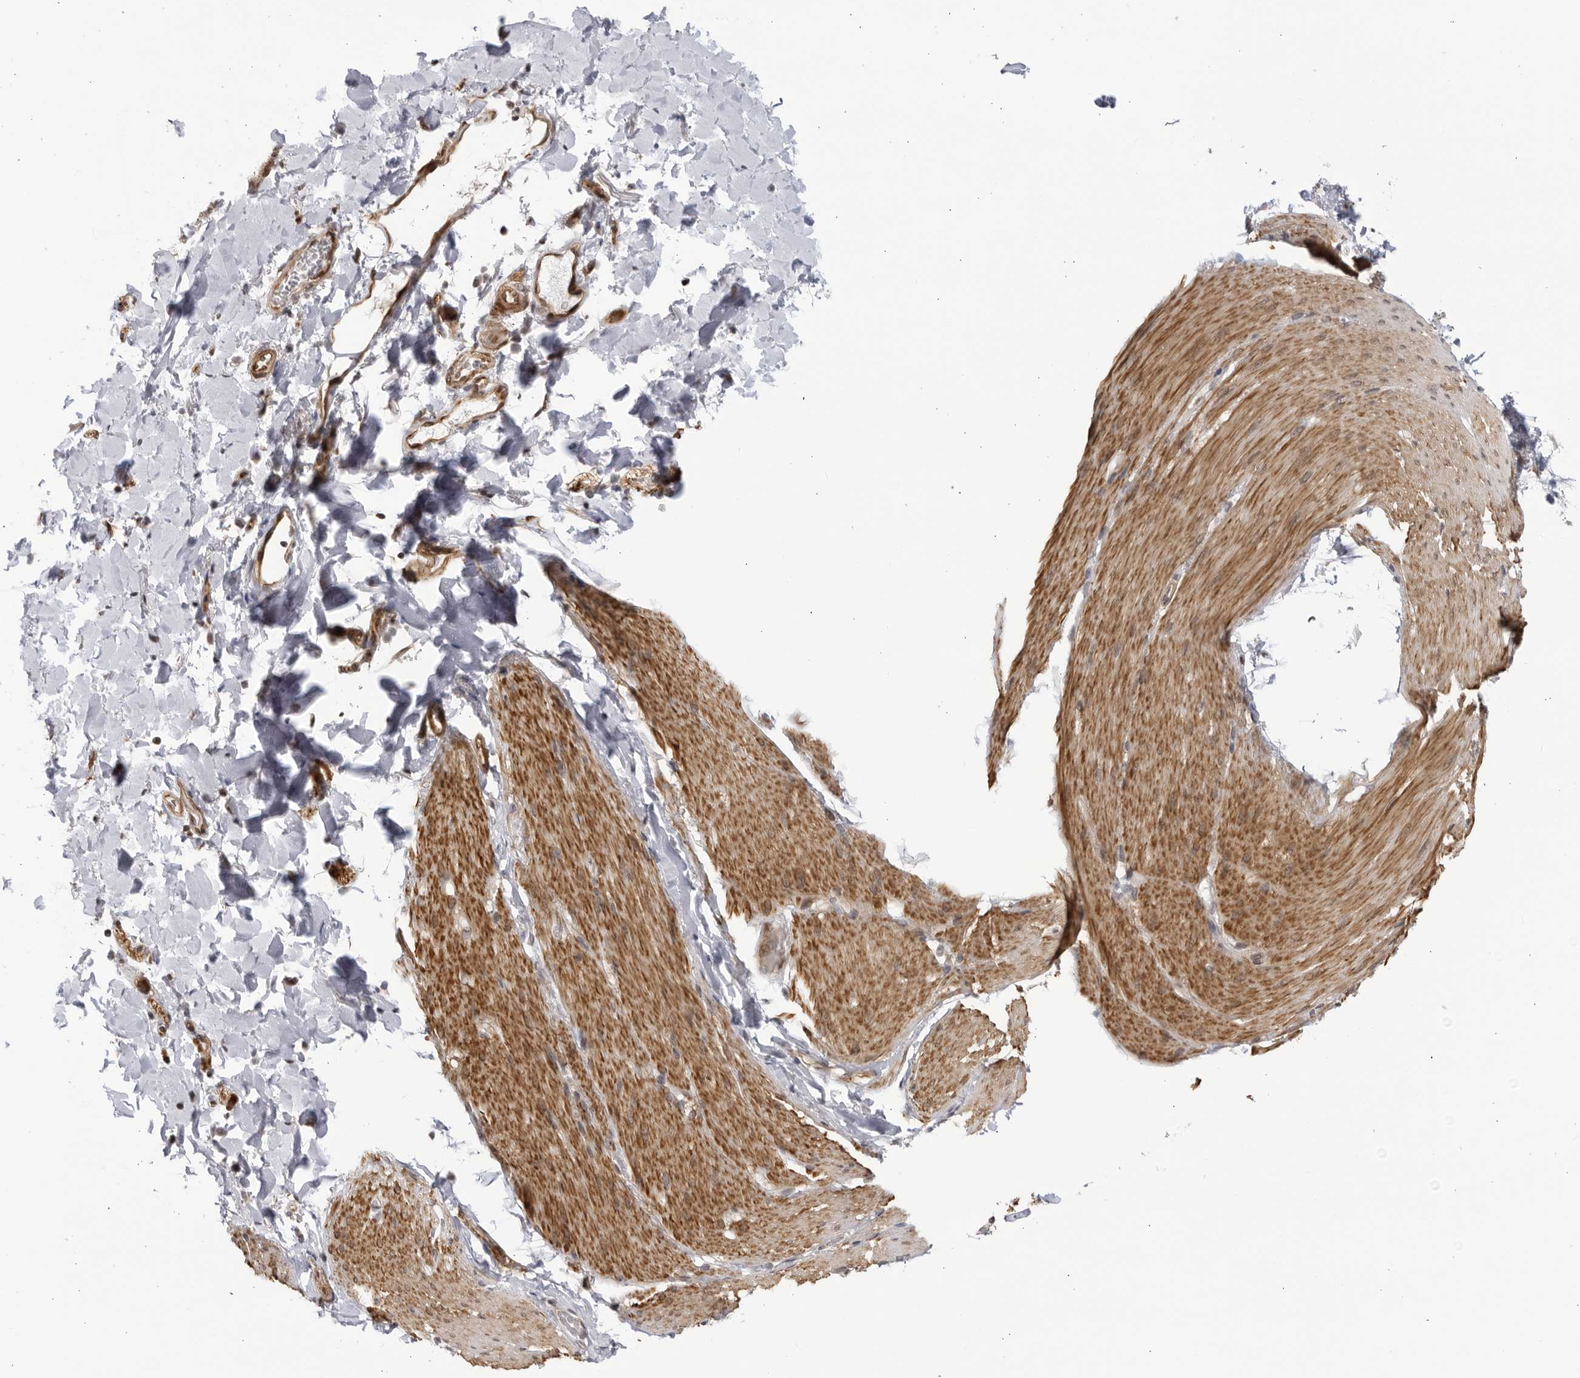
{"staining": {"intensity": "moderate", "quantity": ">75%", "location": "cytoplasmic/membranous"}, "tissue": "smooth muscle", "cell_type": "Smooth muscle cells", "image_type": "normal", "snomed": [{"axis": "morphology", "description": "Normal tissue, NOS"}, {"axis": "topography", "description": "Smooth muscle"}, {"axis": "topography", "description": "Small intestine"}], "caption": "Protein staining reveals moderate cytoplasmic/membranous expression in approximately >75% of smooth muscle cells in unremarkable smooth muscle. The protein is shown in brown color, while the nuclei are stained blue.", "gene": "CNBD1", "patient": {"sex": "female", "age": 84}}